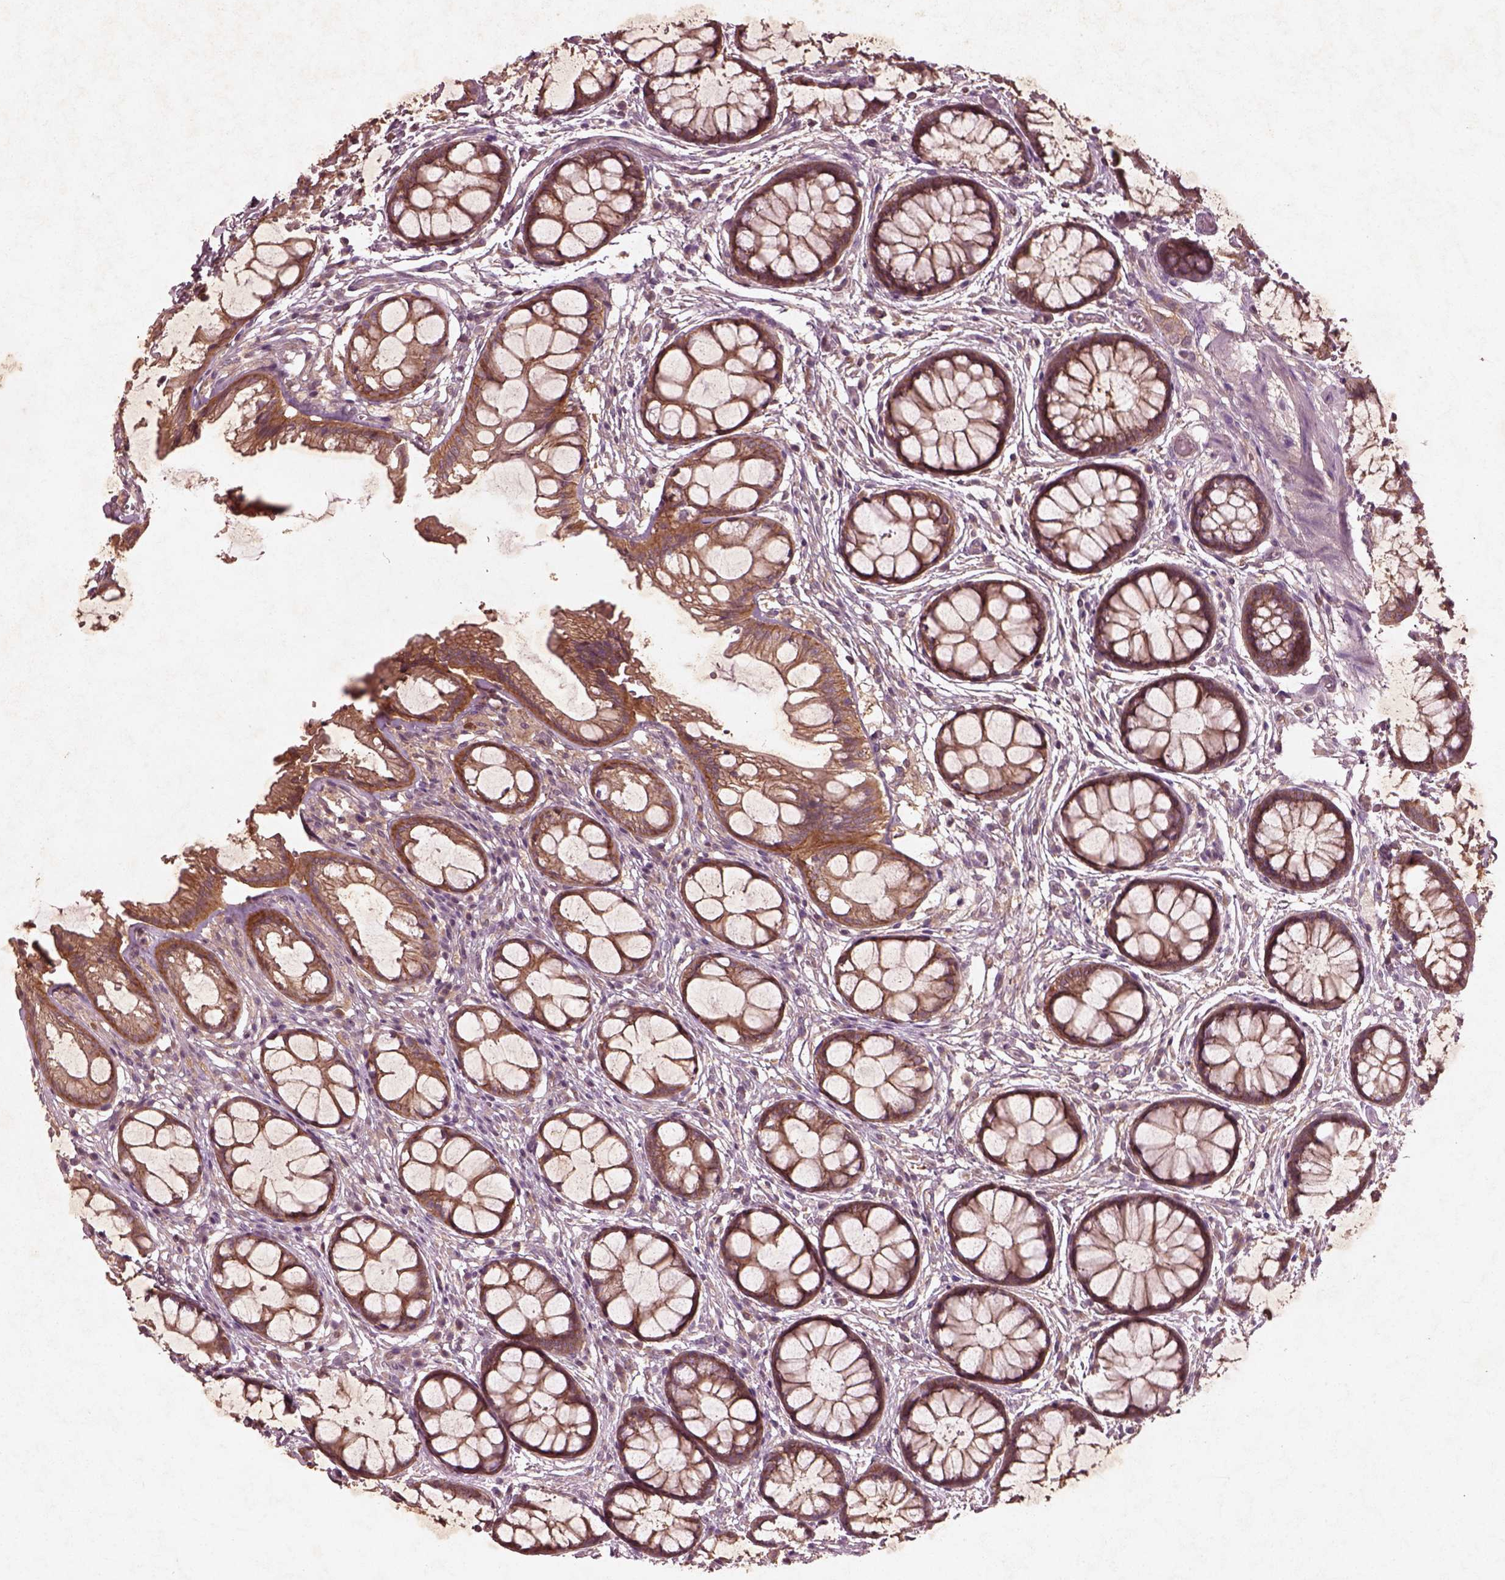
{"staining": {"intensity": "strong", "quantity": ">75%", "location": "cytoplasmic/membranous"}, "tissue": "rectum", "cell_type": "Glandular cells", "image_type": "normal", "snomed": [{"axis": "morphology", "description": "Normal tissue, NOS"}, {"axis": "topography", "description": "Rectum"}], "caption": "A high amount of strong cytoplasmic/membranous positivity is seen in approximately >75% of glandular cells in normal rectum. The staining was performed using DAB (3,3'-diaminobenzidine) to visualize the protein expression in brown, while the nuclei were stained in blue with hematoxylin (Magnification: 20x).", "gene": "FAM234A", "patient": {"sex": "female", "age": 62}}